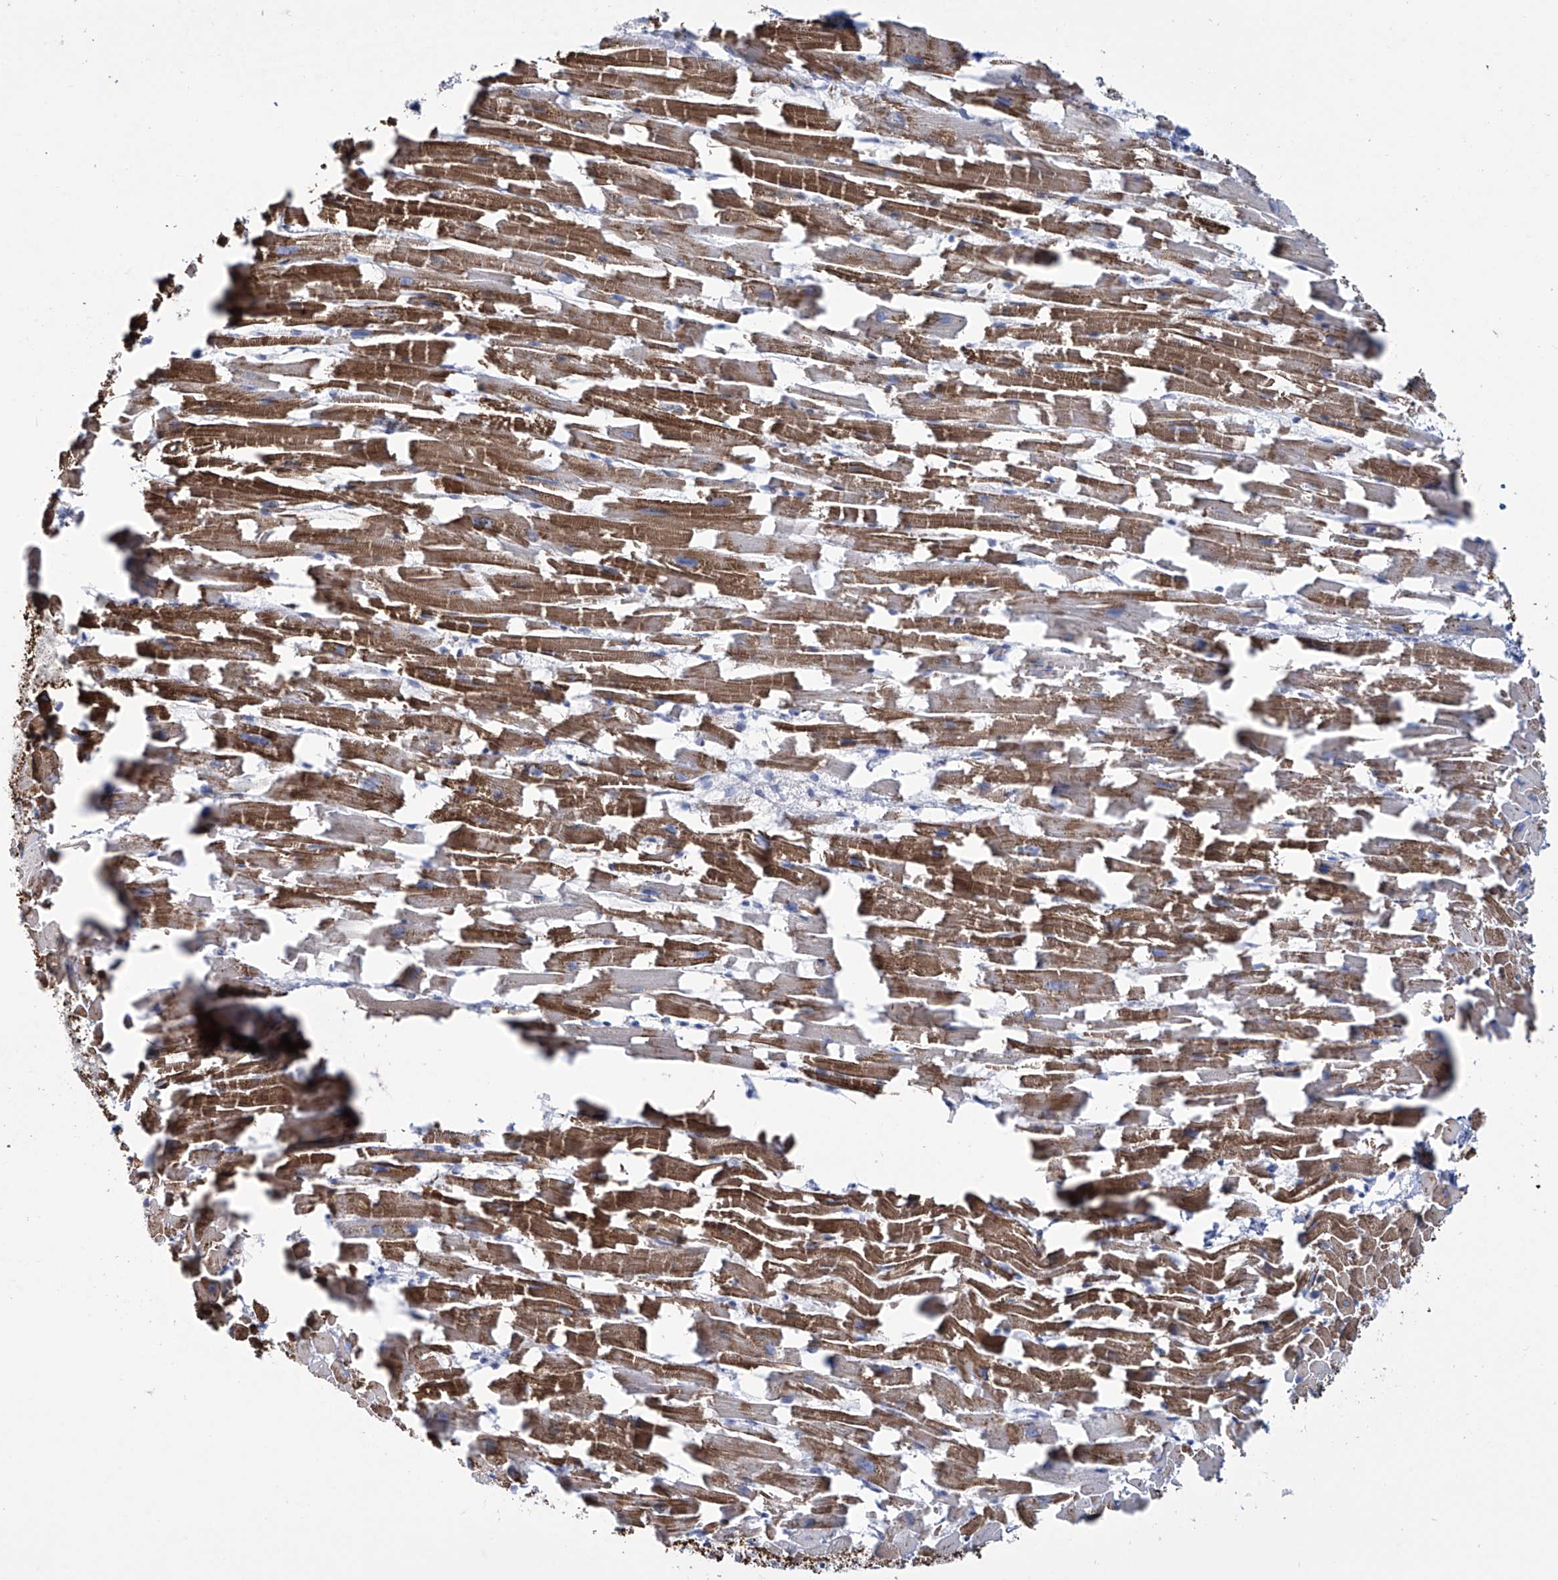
{"staining": {"intensity": "moderate", "quantity": ">75%", "location": "cytoplasmic/membranous"}, "tissue": "heart muscle", "cell_type": "Cardiomyocytes", "image_type": "normal", "snomed": [{"axis": "morphology", "description": "Normal tissue, NOS"}, {"axis": "topography", "description": "Heart"}], "caption": "Immunohistochemical staining of normal human heart muscle exhibits medium levels of moderate cytoplasmic/membranous staining in approximately >75% of cardiomyocytes.", "gene": "TRIM60", "patient": {"sex": "female", "age": 64}}